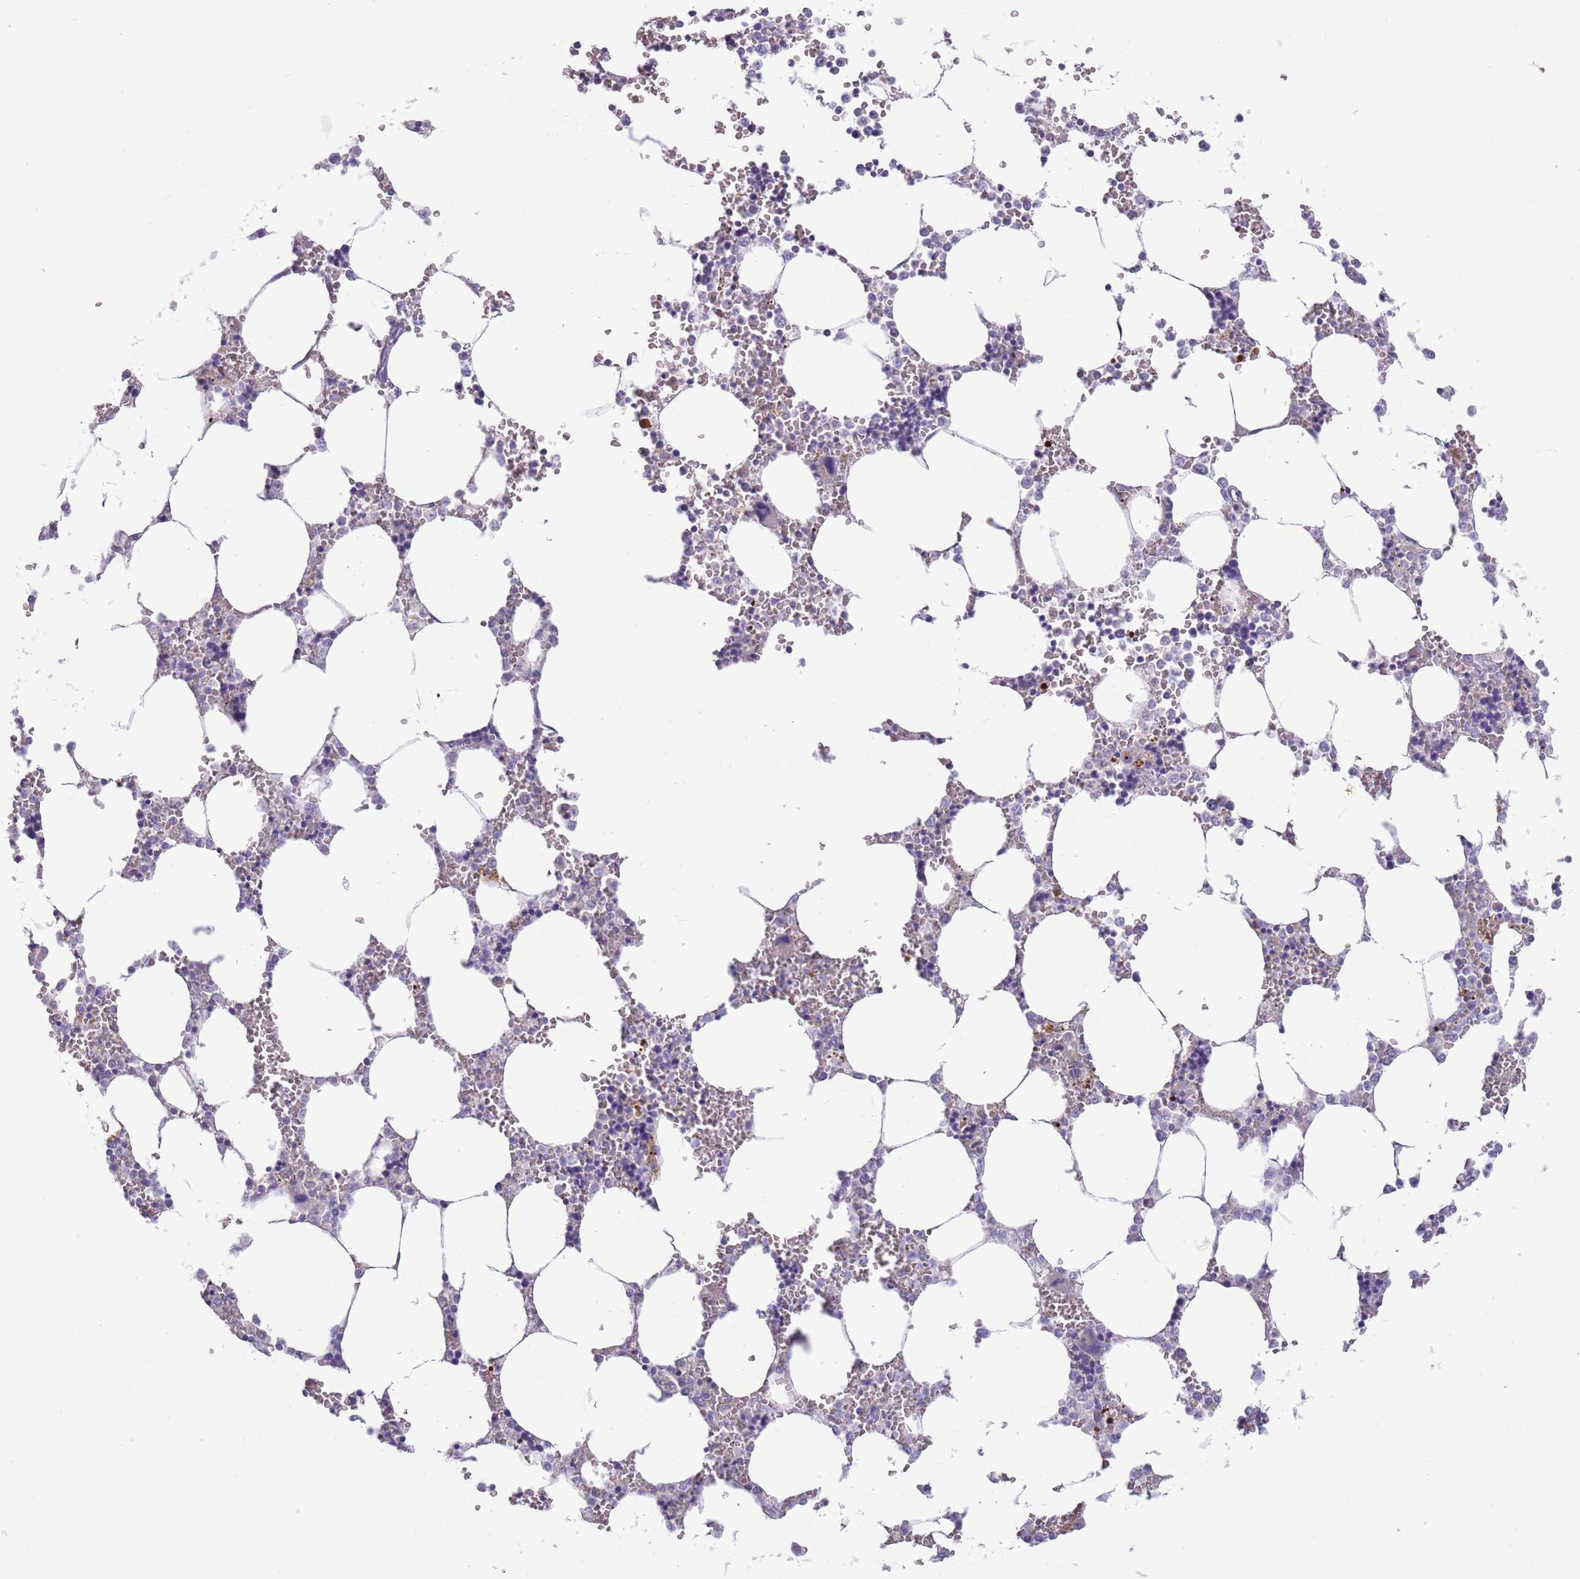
{"staining": {"intensity": "negative", "quantity": "none", "location": "none"}, "tissue": "bone marrow", "cell_type": "Hematopoietic cells", "image_type": "normal", "snomed": [{"axis": "morphology", "description": "Normal tissue, NOS"}, {"axis": "topography", "description": "Bone marrow"}], "caption": "Immunohistochemical staining of normal human bone marrow reveals no significant positivity in hematopoietic cells.", "gene": "DDHD1", "patient": {"sex": "male", "age": 64}}